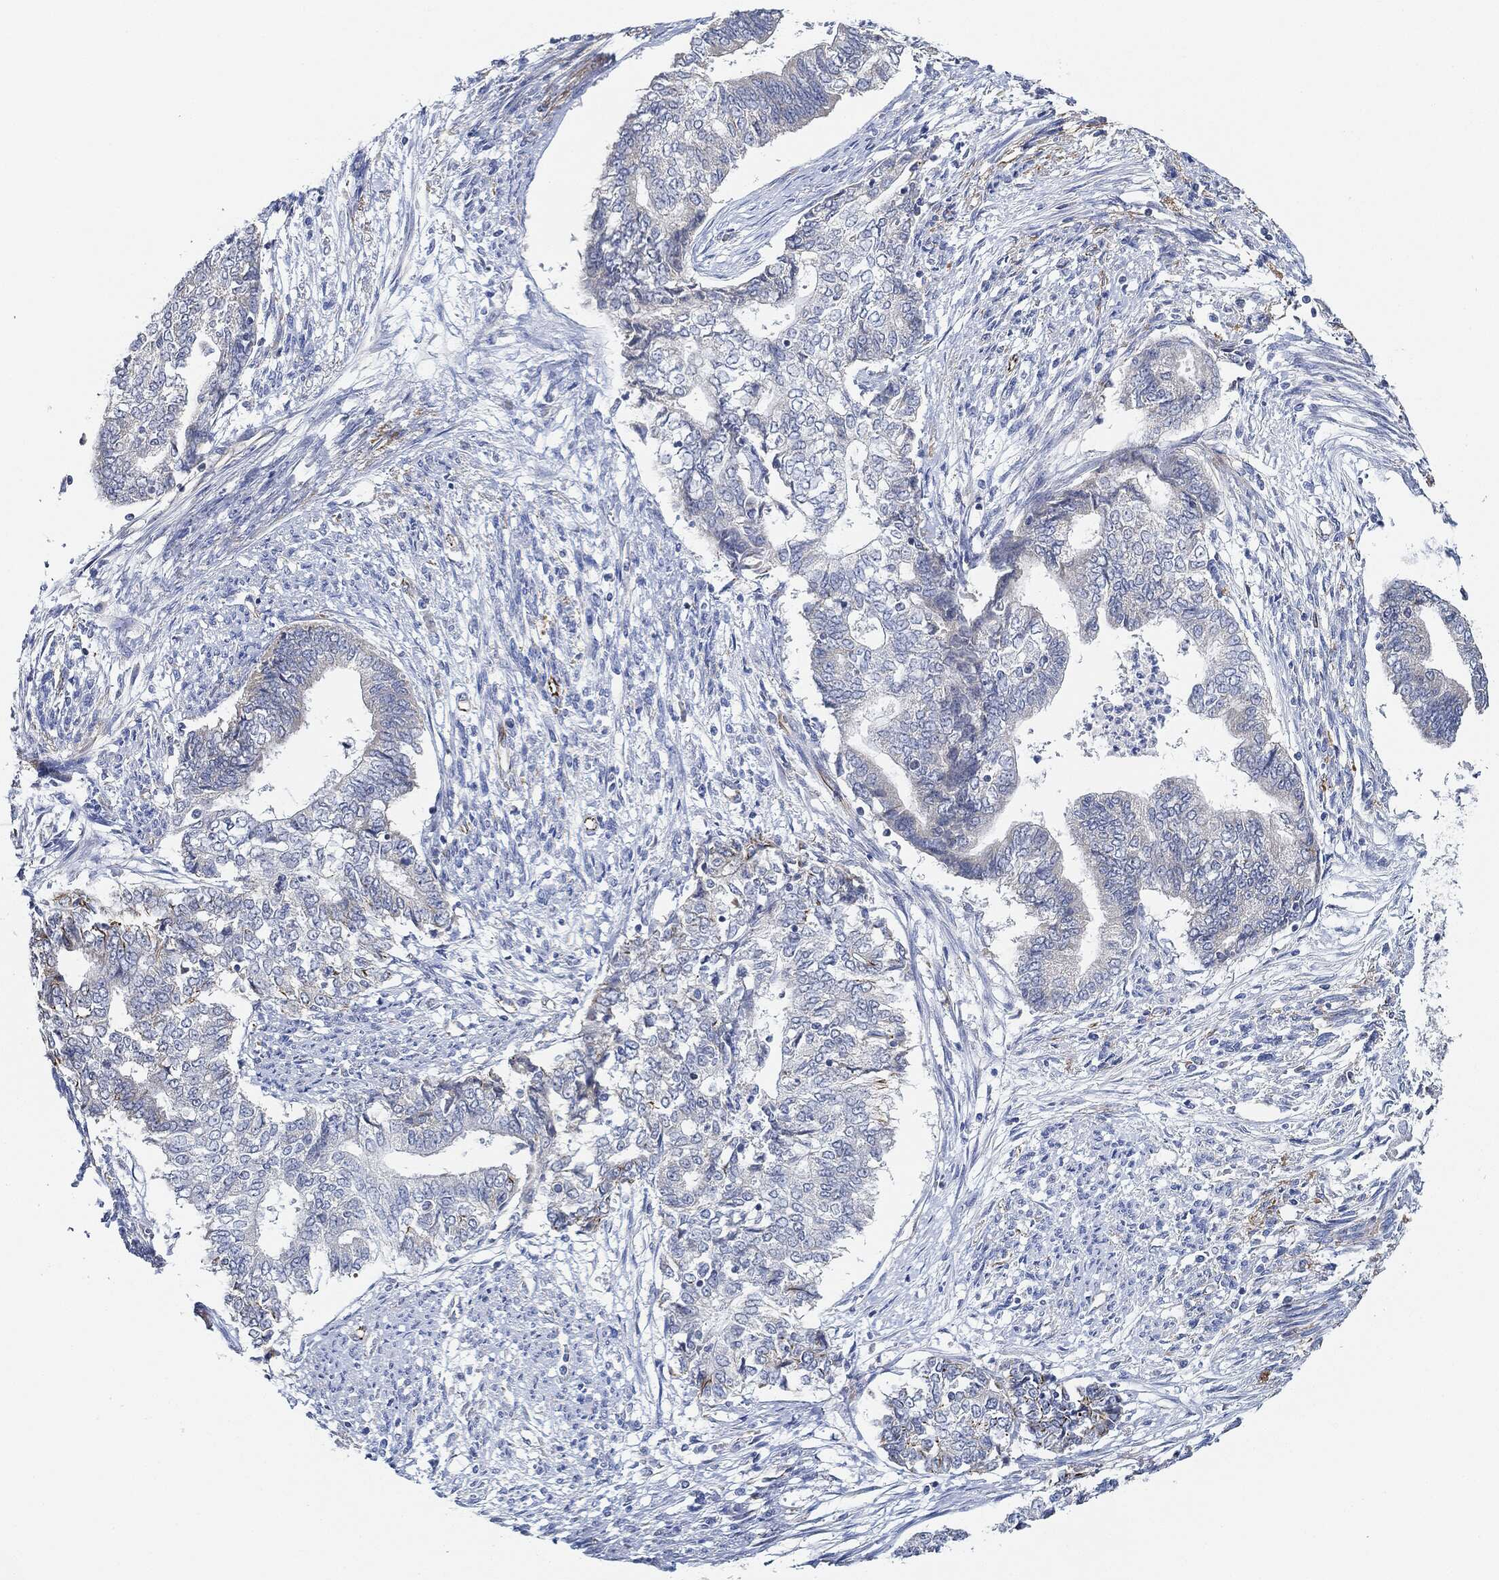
{"staining": {"intensity": "negative", "quantity": "none", "location": "none"}, "tissue": "endometrial cancer", "cell_type": "Tumor cells", "image_type": "cancer", "snomed": [{"axis": "morphology", "description": "Adenocarcinoma, NOS"}, {"axis": "topography", "description": "Endometrium"}], "caption": "Tumor cells show no significant expression in endometrial cancer (adenocarcinoma). Nuclei are stained in blue.", "gene": "THSD1", "patient": {"sex": "female", "age": 65}}